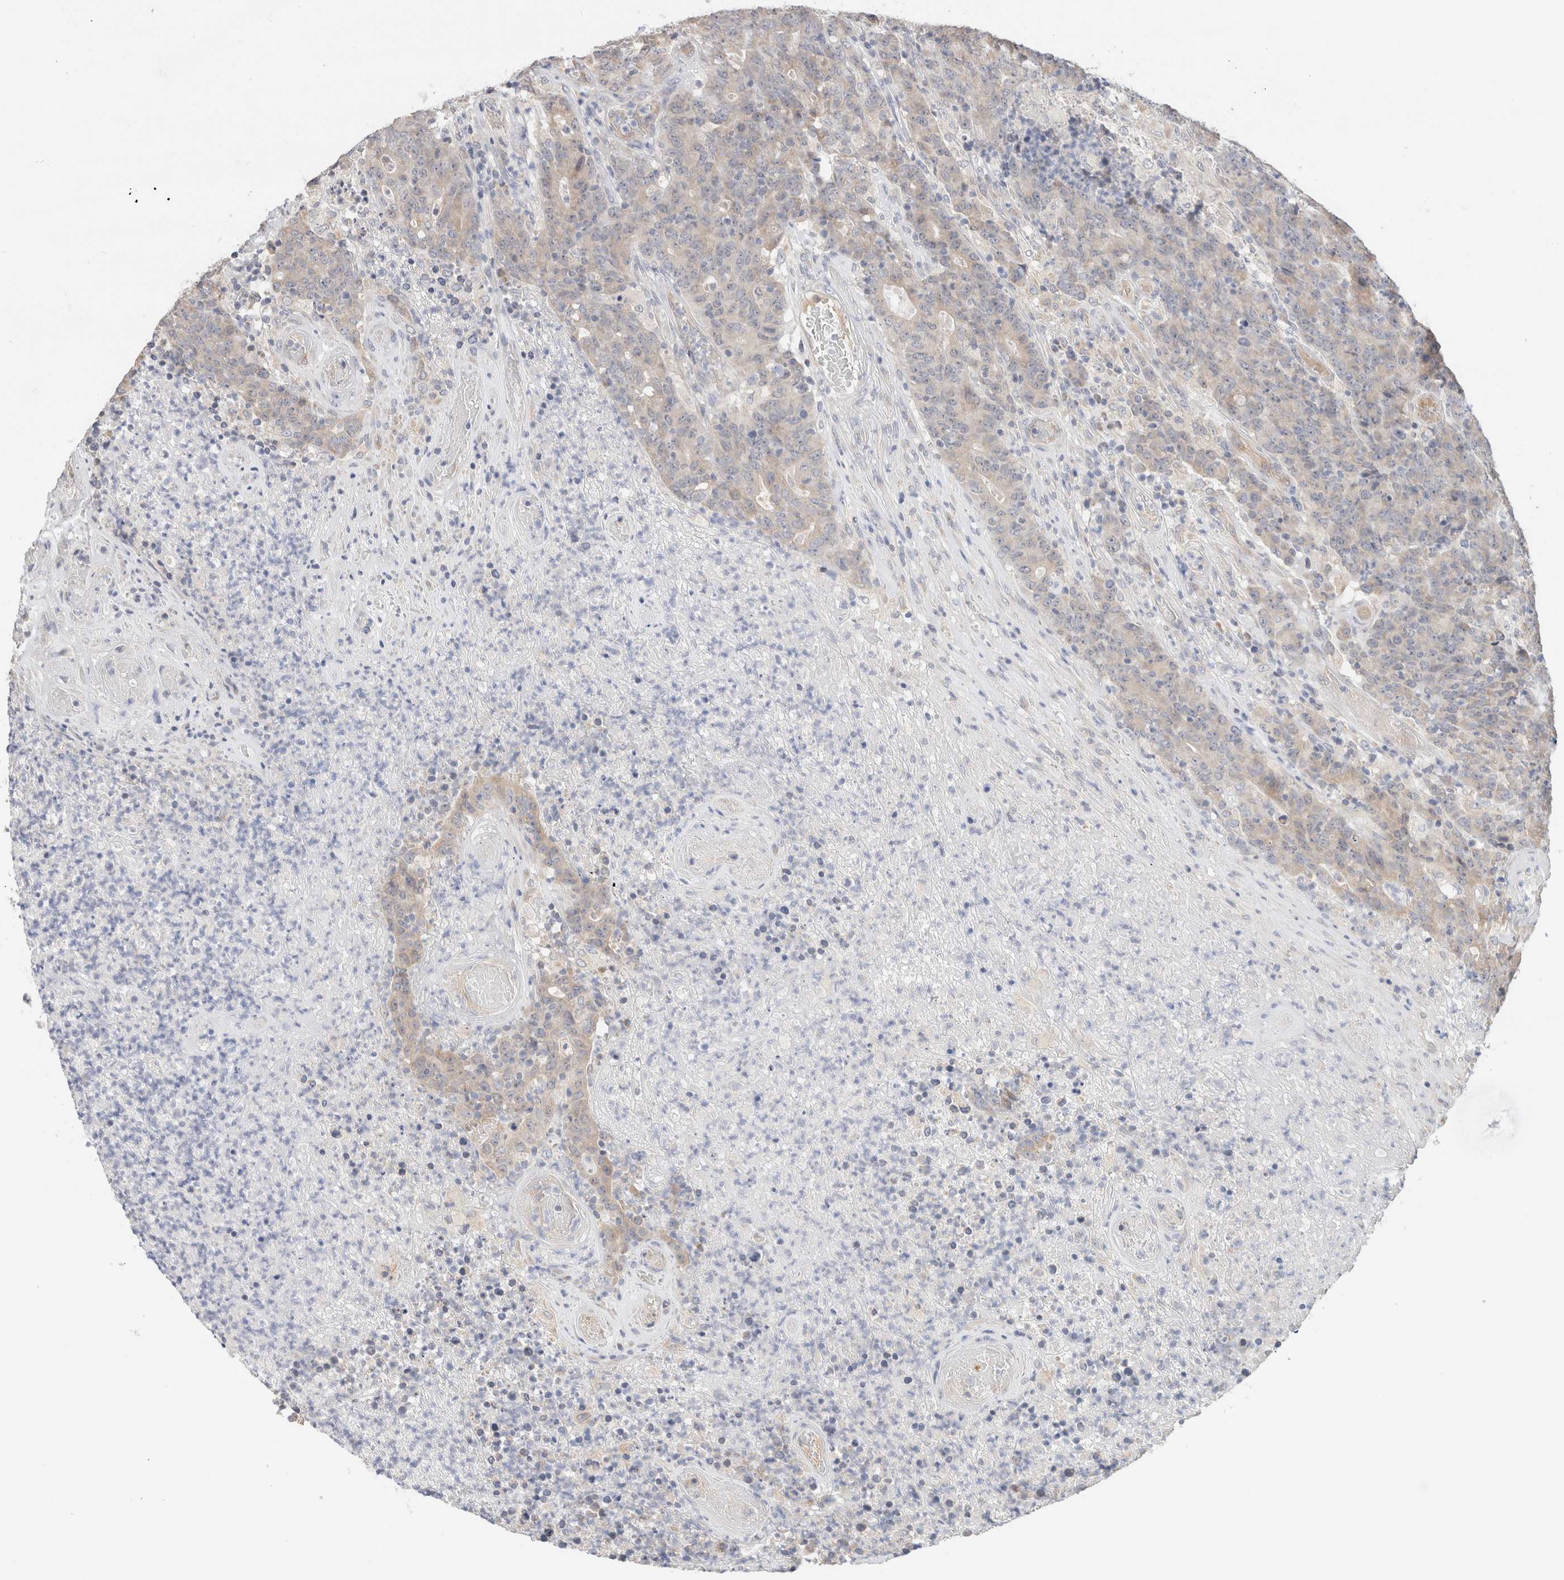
{"staining": {"intensity": "negative", "quantity": "none", "location": "none"}, "tissue": "colorectal cancer", "cell_type": "Tumor cells", "image_type": "cancer", "snomed": [{"axis": "morphology", "description": "Normal tissue, NOS"}, {"axis": "morphology", "description": "Adenocarcinoma, NOS"}, {"axis": "topography", "description": "Colon"}], "caption": "A high-resolution image shows IHC staining of colorectal adenocarcinoma, which displays no significant expression in tumor cells.", "gene": "CA13", "patient": {"sex": "female", "age": 75}}